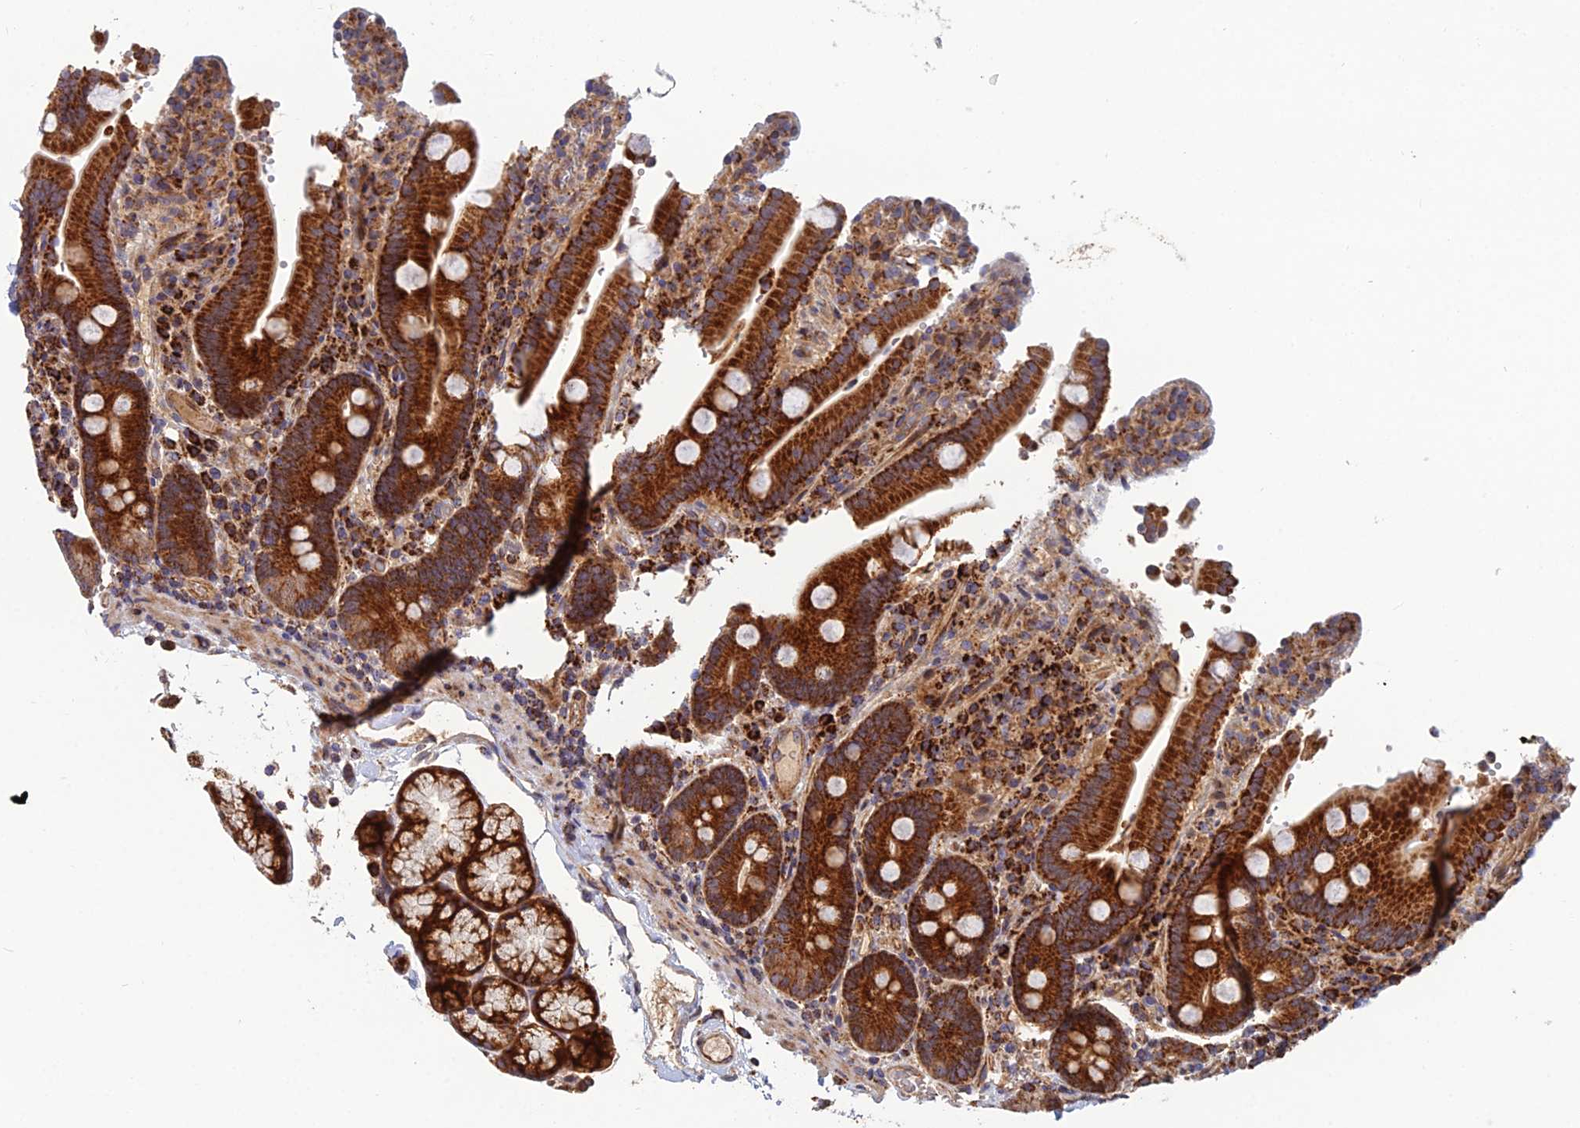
{"staining": {"intensity": "strong", "quantity": ">75%", "location": "cytoplasmic/membranous"}, "tissue": "duodenum", "cell_type": "Glandular cells", "image_type": "normal", "snomed": [{"axis": "morphology", "description": "Normal tissue, NOS"}, {"axis": "topography", "description": "Small intestine, NOS"}], "caption": "Immunohistochemical staining of unremarkable human duodenum shows >75% levels of strong cytoplasmic/membranous protein staining in approximately >75% of glandular cells. The staining is performed using DAB brown chromogen to label protein expression. The nuclei are counter-stained blue using hematoxylin.", "gene": "RIC8B", "patient": {"sex": "female", "age": 71}}